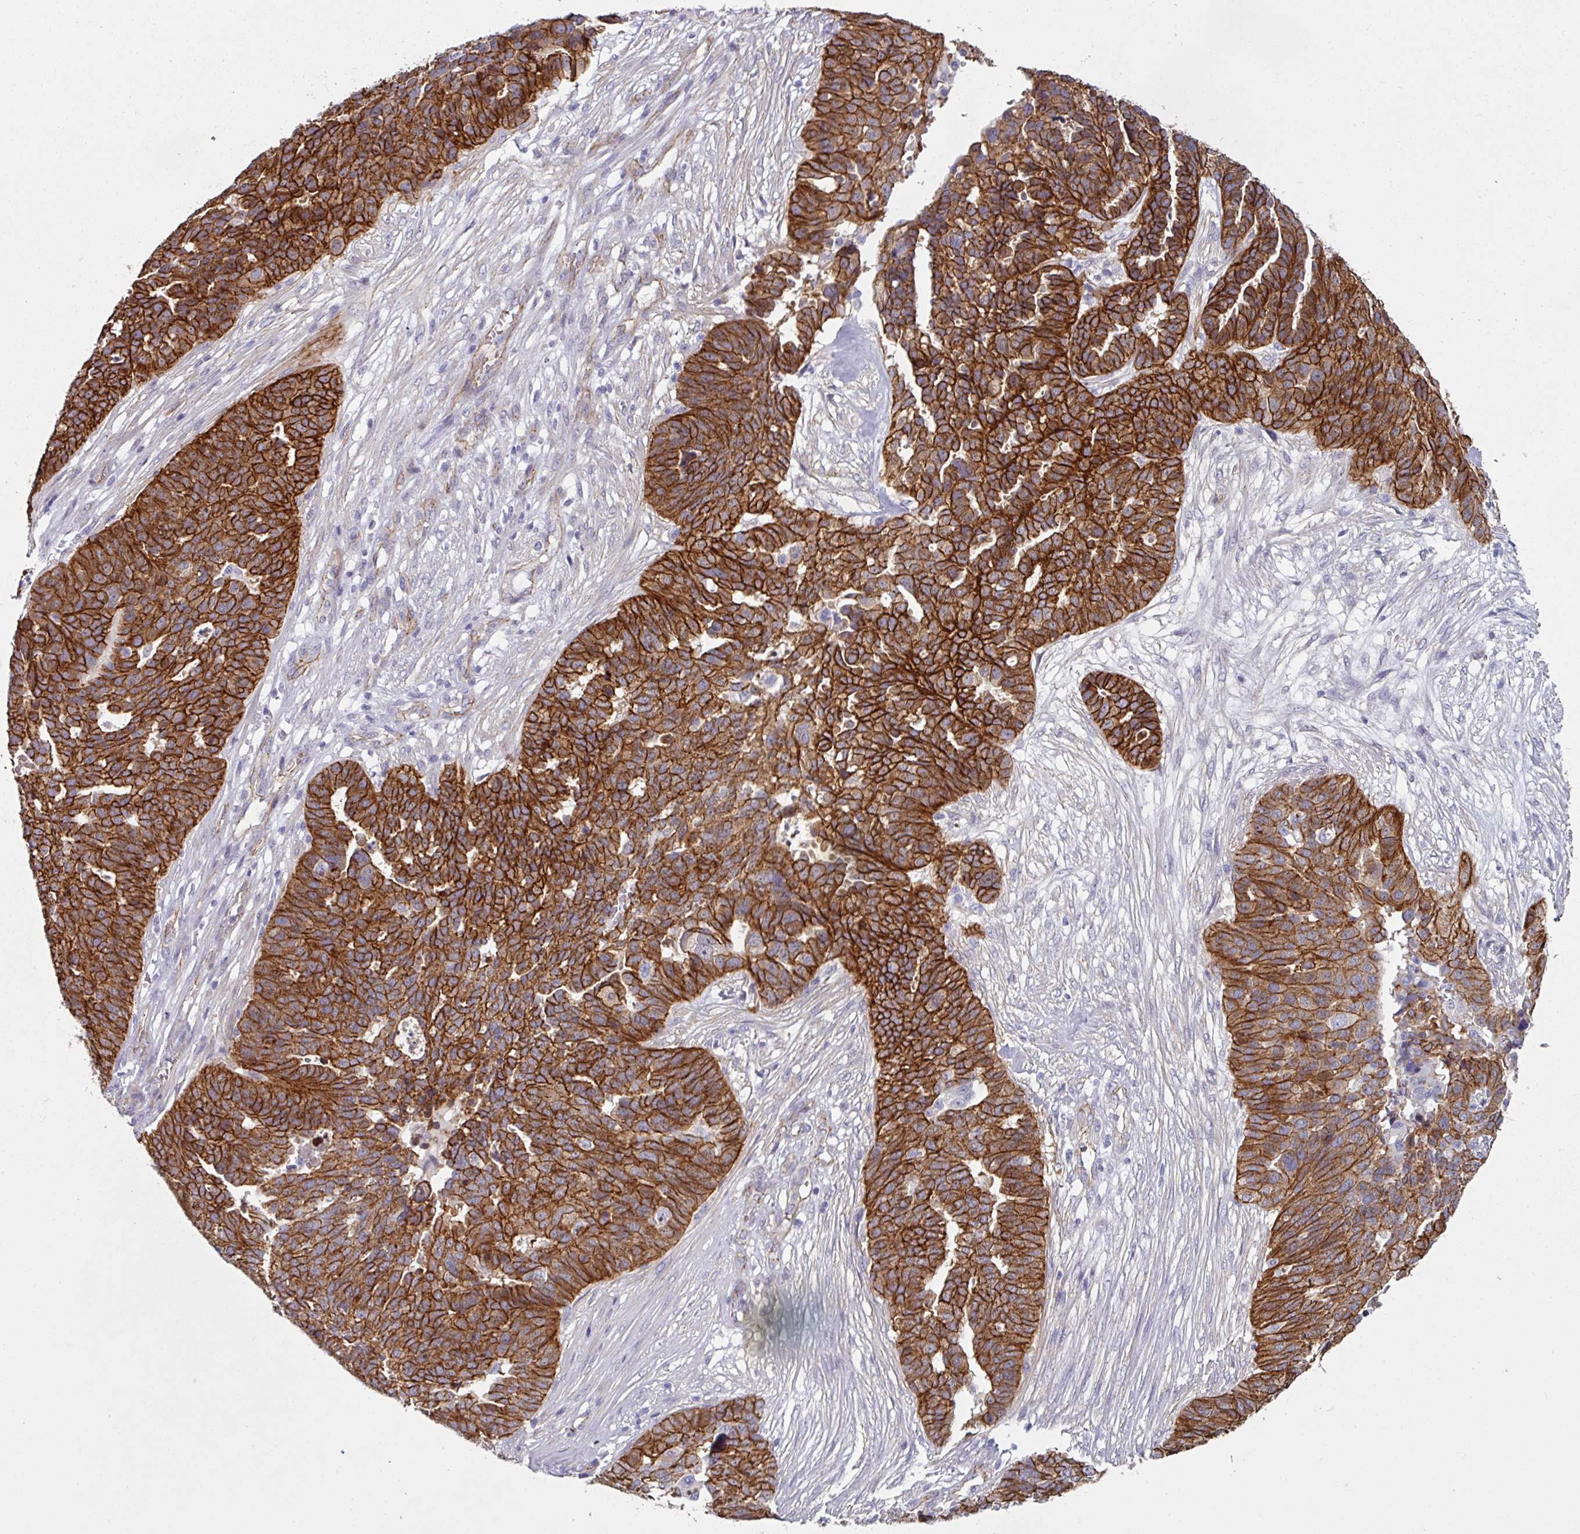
{"staining": {"intensity": "strong", "quantity": ">75%", "location": "cytoplasmic/membranous"}, "tissue": "ovarian cancer", "cell_type": "Tumor cells", "image_type": "cancer", "snomed": [{"axis": "morphology", "description": "Cystadenocarcinoma, serous, NOS"}, {"axis": "topography", "description": "Ovary"}], "caption": "Immunohistochemical staining of human ovarian cancer (serous cystadenocarcinoma) displays high levels of strong cytoplasmic/membranous protein expression in approximately >75% of tumor cells.", "gene": "JUP", "patient": {"sex": "female", "age": 59}}